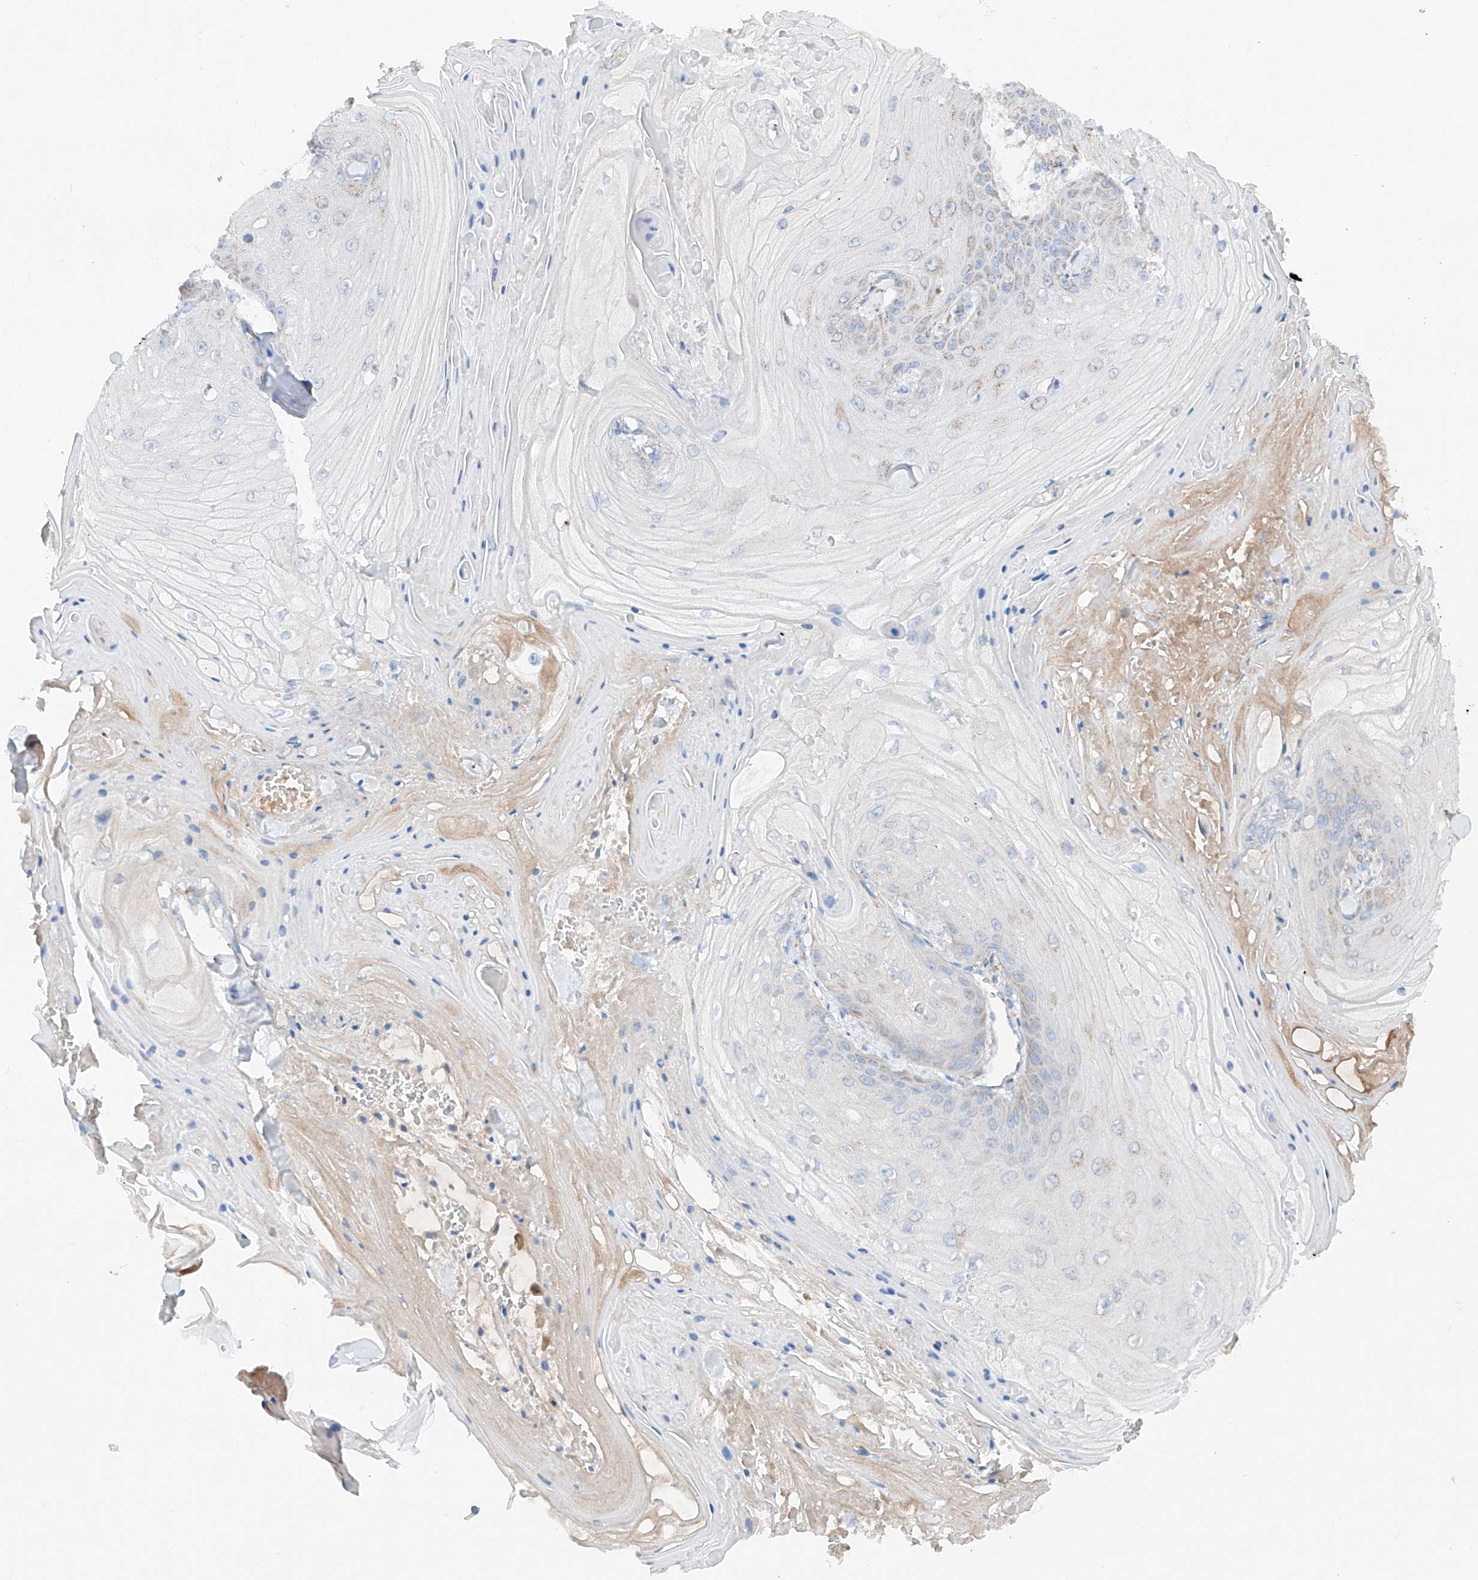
{"staining": {"intensity": "negative", "quantity": "none", "location": "none"}, "tissue": "skin cancer", "cell_type": "Tumor cells", "image_type": "cancer", "snomed": [{"axis": "morphology", "description": "Squamous cell carcinoma, NOS"}, {"axis": "topography", "description": "Skin"}], "caption": "The IHC photomicrograph has no significant positivity in tumor cells of skin cancer tissue.", "gene": "MRAP", "patient": {"sex": "male", "age": 74}}